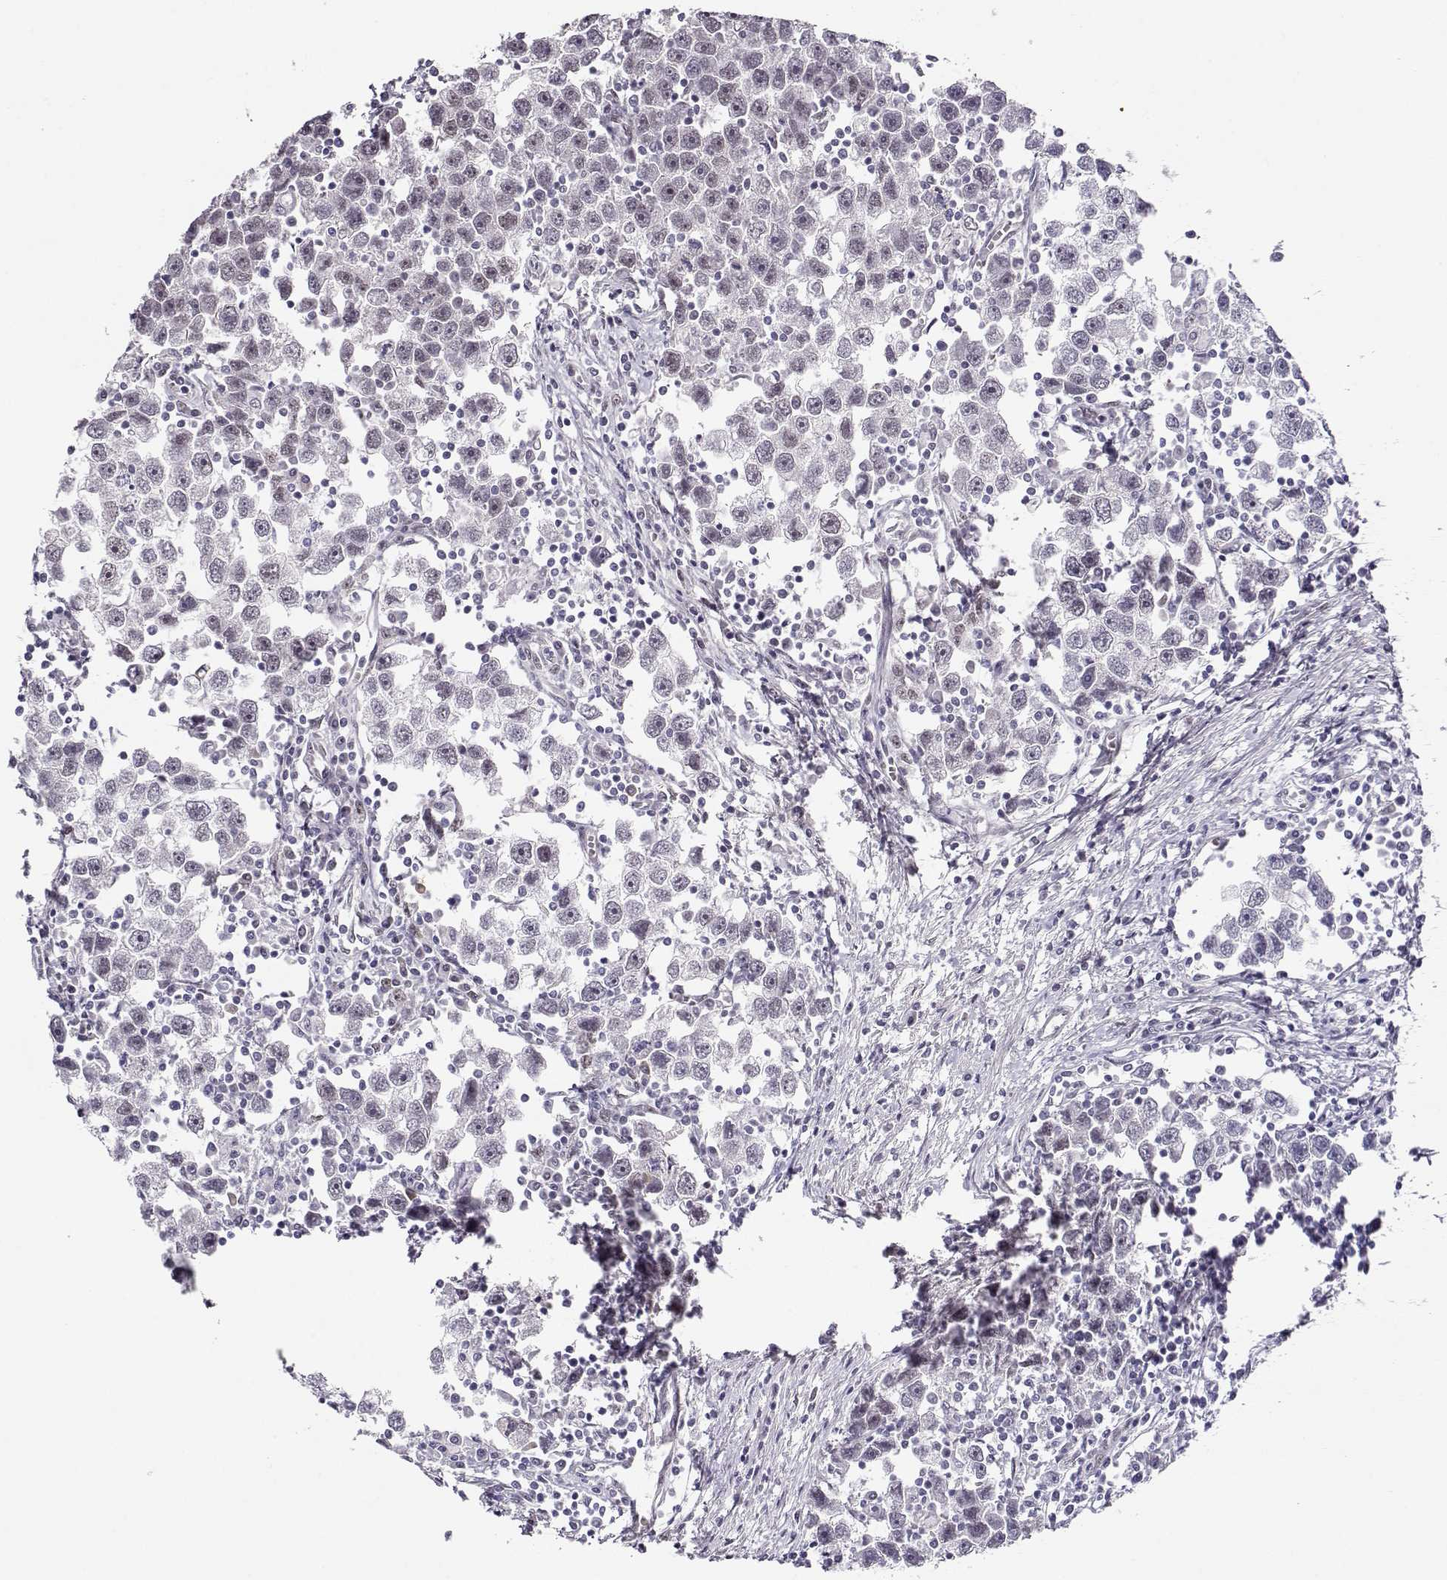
{"staining": {"intensity": "negative", "quantity": "none", "location": "none"}, "tissue": "testis cancer", "cell_type": "Tumor cells", "image_type": "cancer", "snomed": [{"axis": "morphology", "description": "Seminoma, NOS"}, {"axis": "topography", "description": "Testis"}], "caption": "DAB (3,3'-diaminobenzidine) immunohistochemical staining of human testis cancer (seminoma) demonstrates no significant positivity in tumor cells. Brightfield microscopy of immunohistochemistry (IHC) stained with DAB (brown) and hematoxylin (blue), captured at high magnification.", "gene": "POLI", "patient": {"sex": "male", "age": 30}}